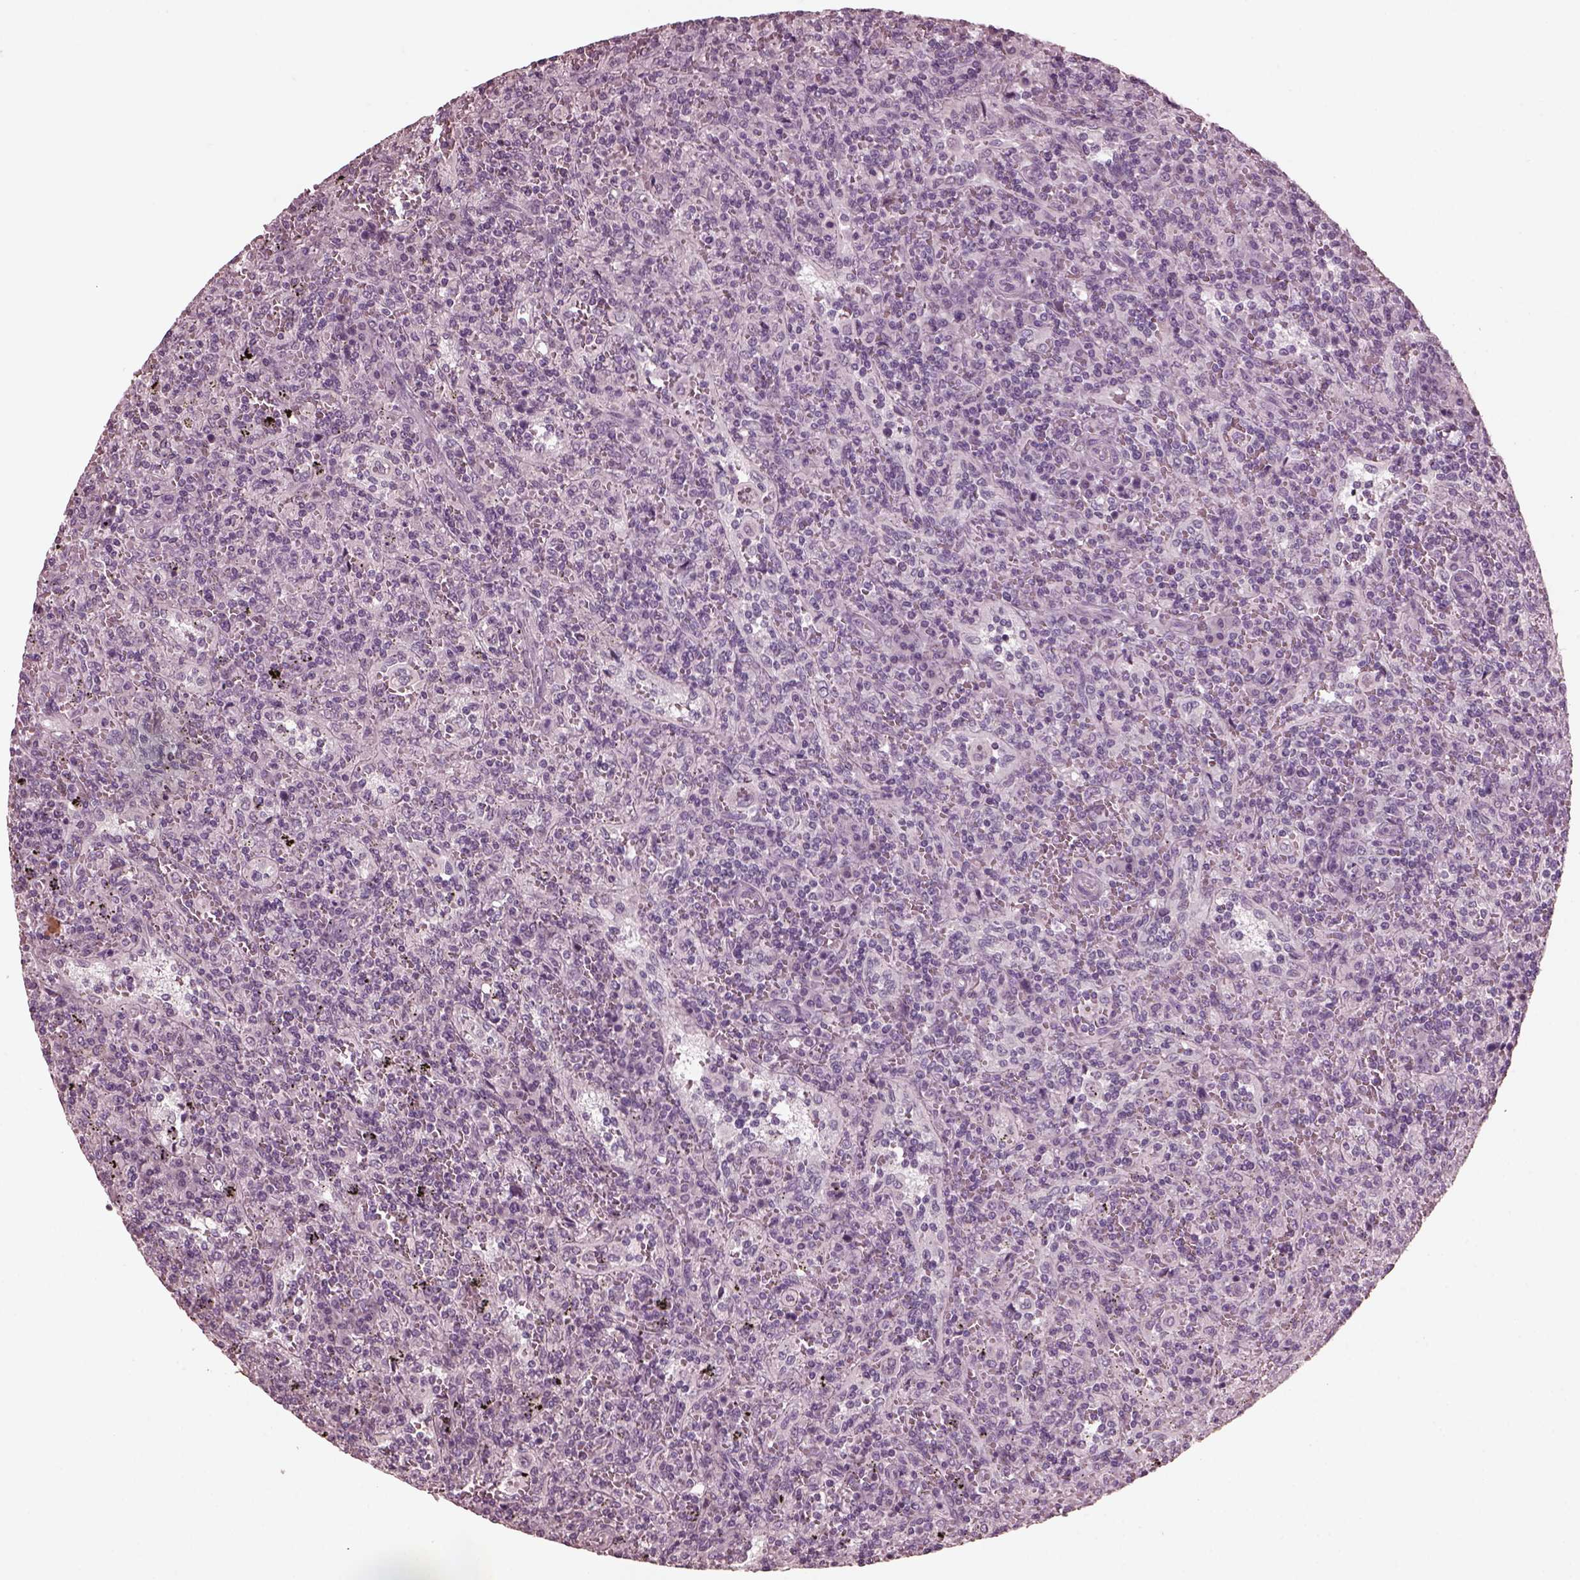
{"staining": {"intensity": "negative", "quantity": "none", "location": "none"}, "tissue": "lymphoma", "cell_type": "Tumor cells", "image_type": "cancer", "snomed": [{"axis": "morphology", "description": "Malignant lymphoma, non-Hodgkin's type, Low grade"}, {"axis": "topography", "description": "Spleen"}], "caption": "Tumor cells are negative for protein expression in human malignant lymphoma, non-Hodgkin's type (low-grade).", "gene": "CGA", "patient": {"sex": "male", "age": 62}}